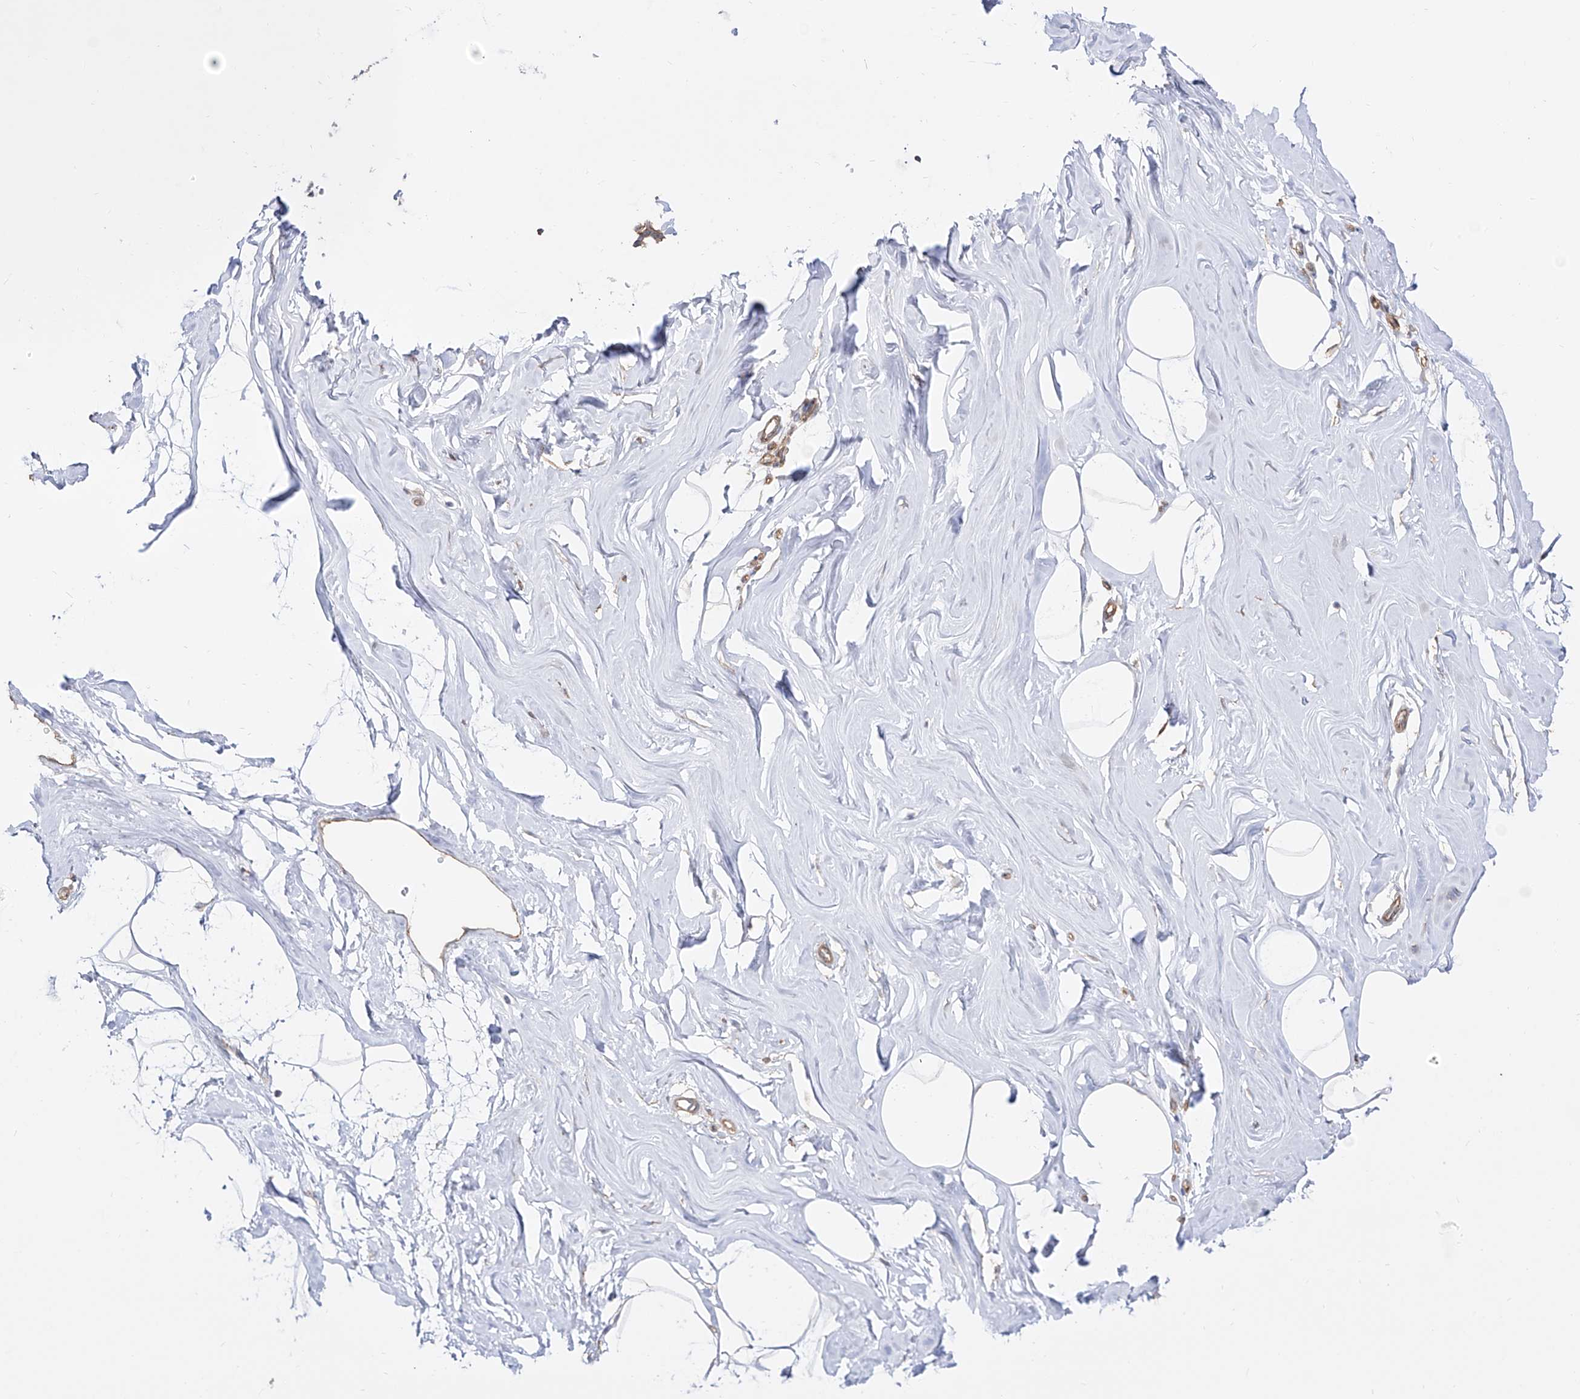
{"staining": {"intensity": "negative", "quantity": "none", "location": "none"}, "tissue": "adipose tissue", "cell_type": "Adipocytes", "image_type": "normal", "snomed": [{"axis": "morphology", "description": "Normal tissue, NOS"}, {"axis": "morphology", "description": "Fibrosis, NOS"}, {"axis": "topography", "description": "Breast"}, {"axis": "topography", "description": "Adipose tissue"}], "caption": "The immunohistochemistry (IHC) micrograph has no significant expression in adipocytes of adipose tissue.", "gene": "ZNF180", "patient": {"sex": "female", "age": 39}}